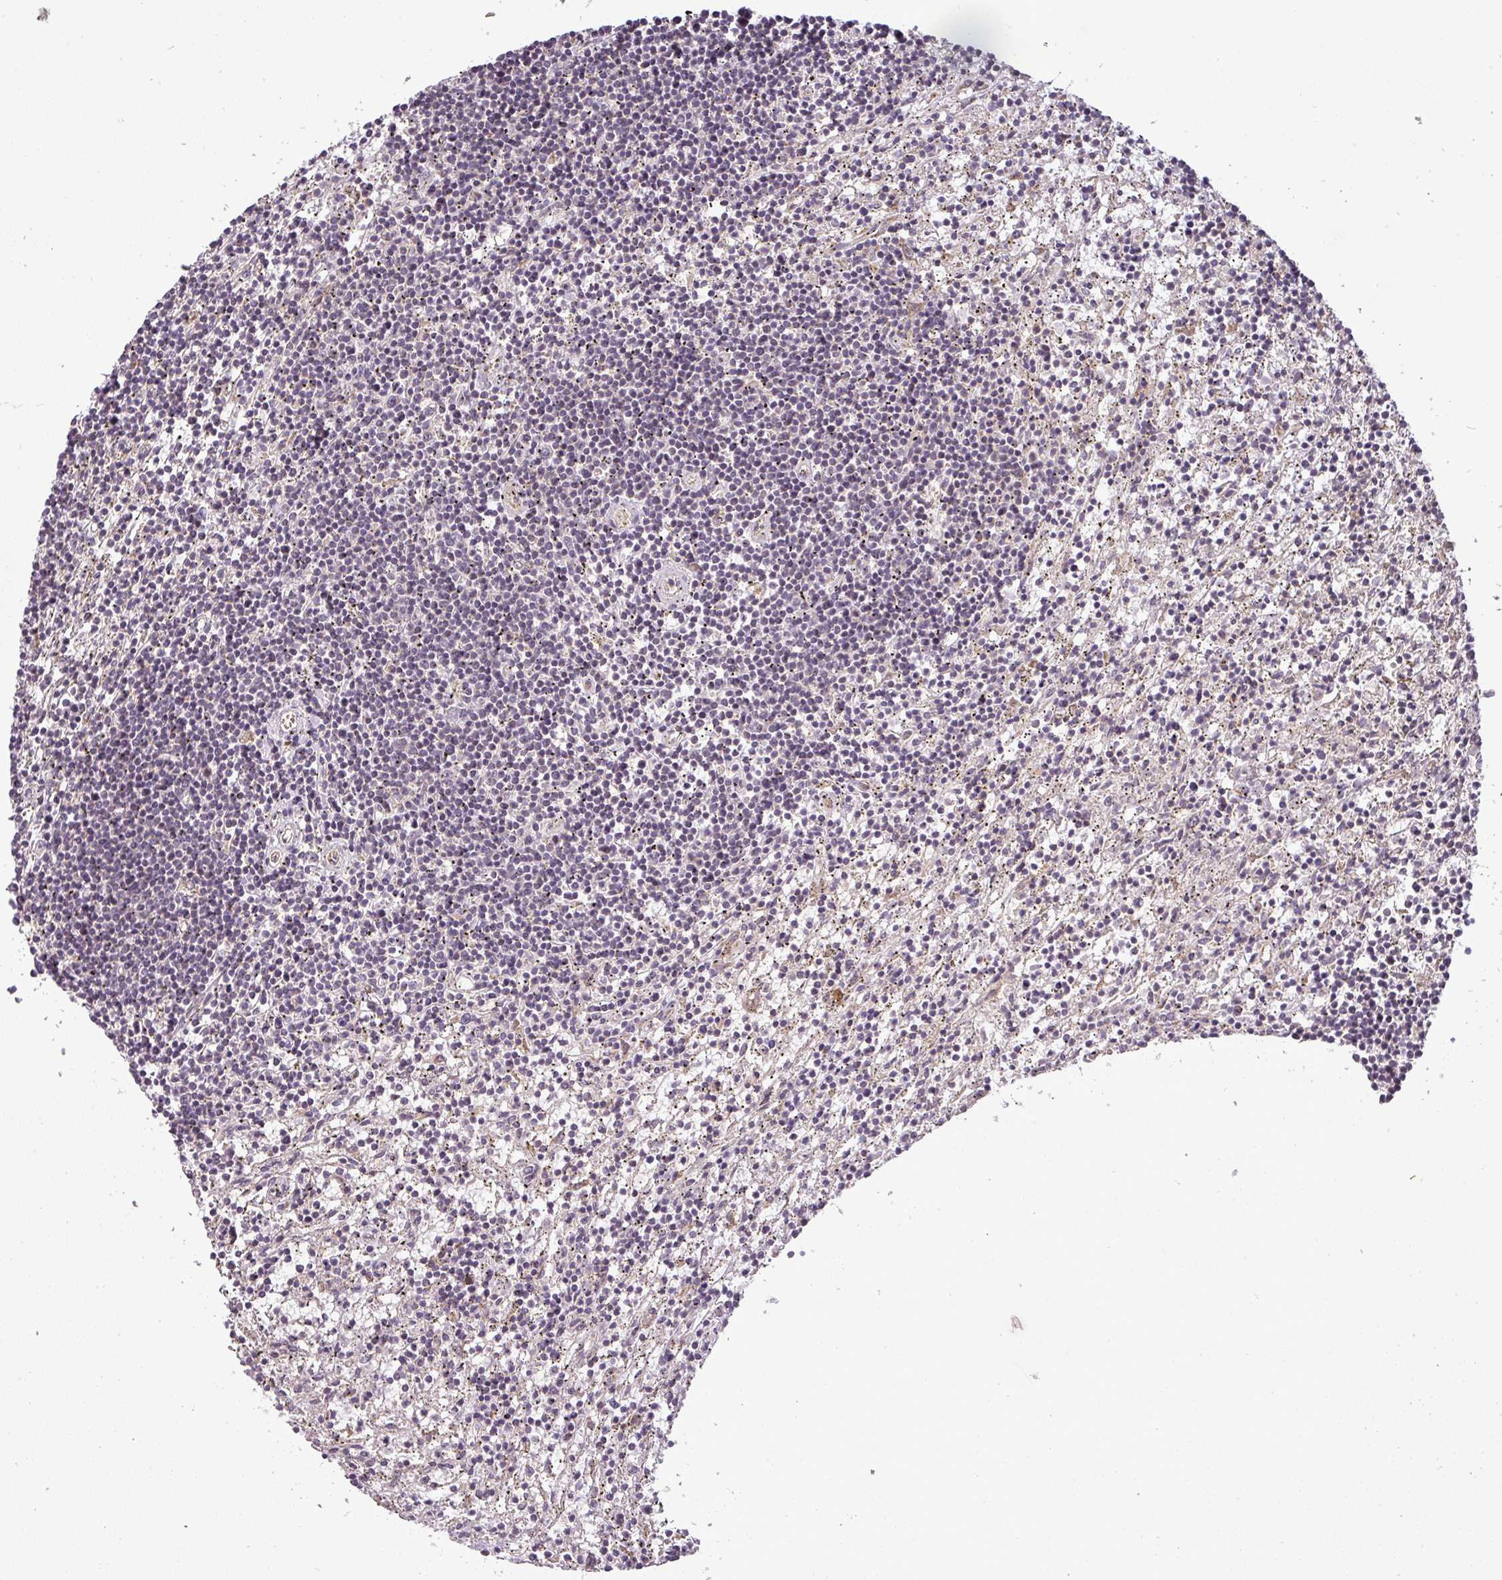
{"staining": {"intensity": "negative", "quantity": "none", "location": "none"}, "tissue": "lymphoma", "cell_type": "Tumor cells", "image_type": "cancer", "snomed": [{"axis": "morphology", "description": "Malignant lymphoma, non-Hodgkin's type, Low grade"}, {"axis": "topography", "description": "Spleen"}], "caption": "The photomicrograph demonstrates no significant staining in tumor cells of malignant lymphoma, non-Hodgkin's type (low-grade).", "gene": "FAIM", "patient": {"sex": "male", "age": 76}}